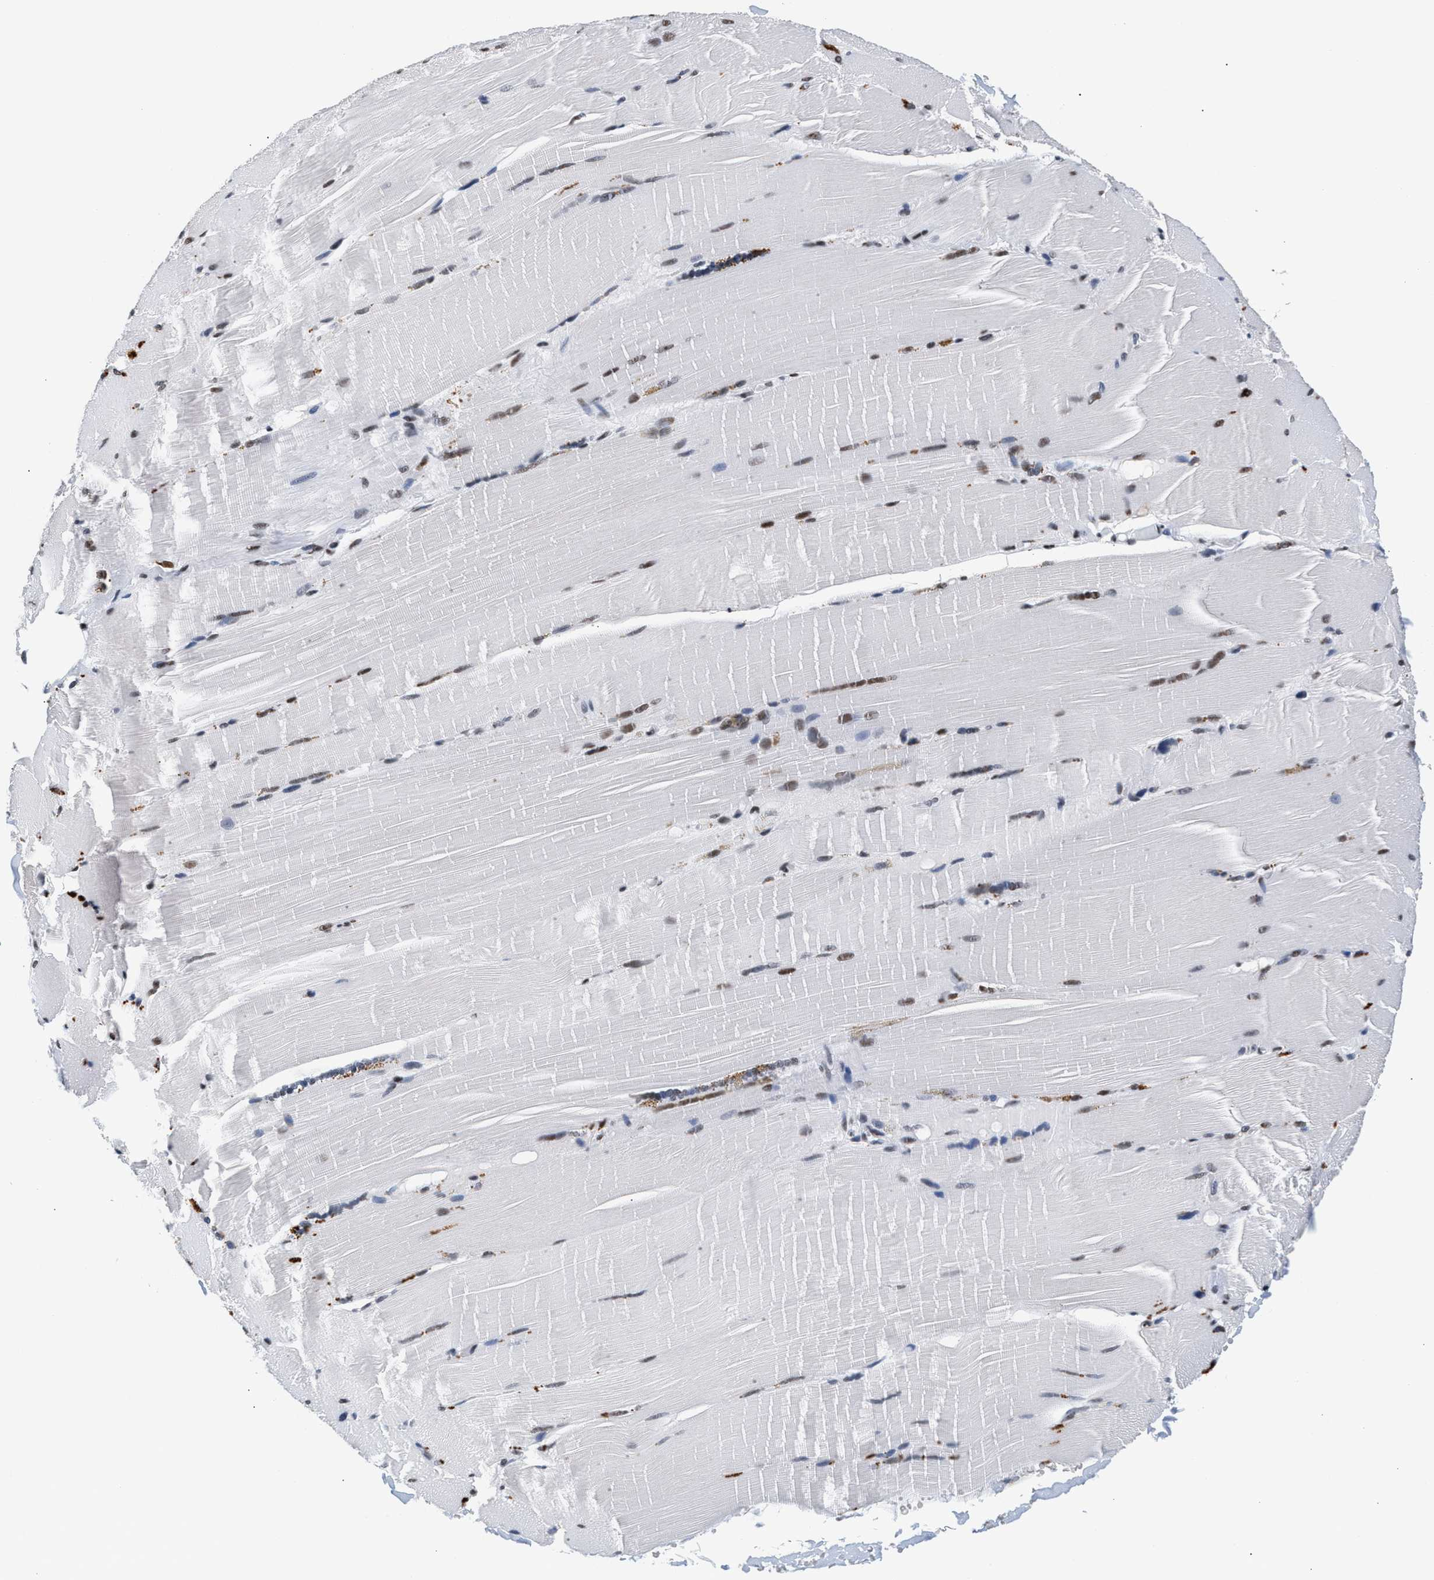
{"staining": {"intensity": "moderate", "quantity": "25%-75%", "location": "cytoplasmic/membranous,nuclear"}, "tissue": "skeletal muscle", "cell_type": "Myocytes", "image_type": "normal", "snomed": [{"axis": "morphology", "description": "Normal tissue, NOS"}, {"axis": "topography", "description": "Skin"}, {"axis": "topography", "description": "Skeletal muscle"}], "caption": "IHC image of benign skeletal muscle: skeletal muscle stained using immunohistochemistry displays medium levels of moderate protein expression localized specifically in the cytoplasmic/membranous,nuclear of myocytes, appearing as a cytoplasmic/membranous,nuclear brown color.", "gene": "RAD50", "patient": {"sex": "male", "age": 83}}